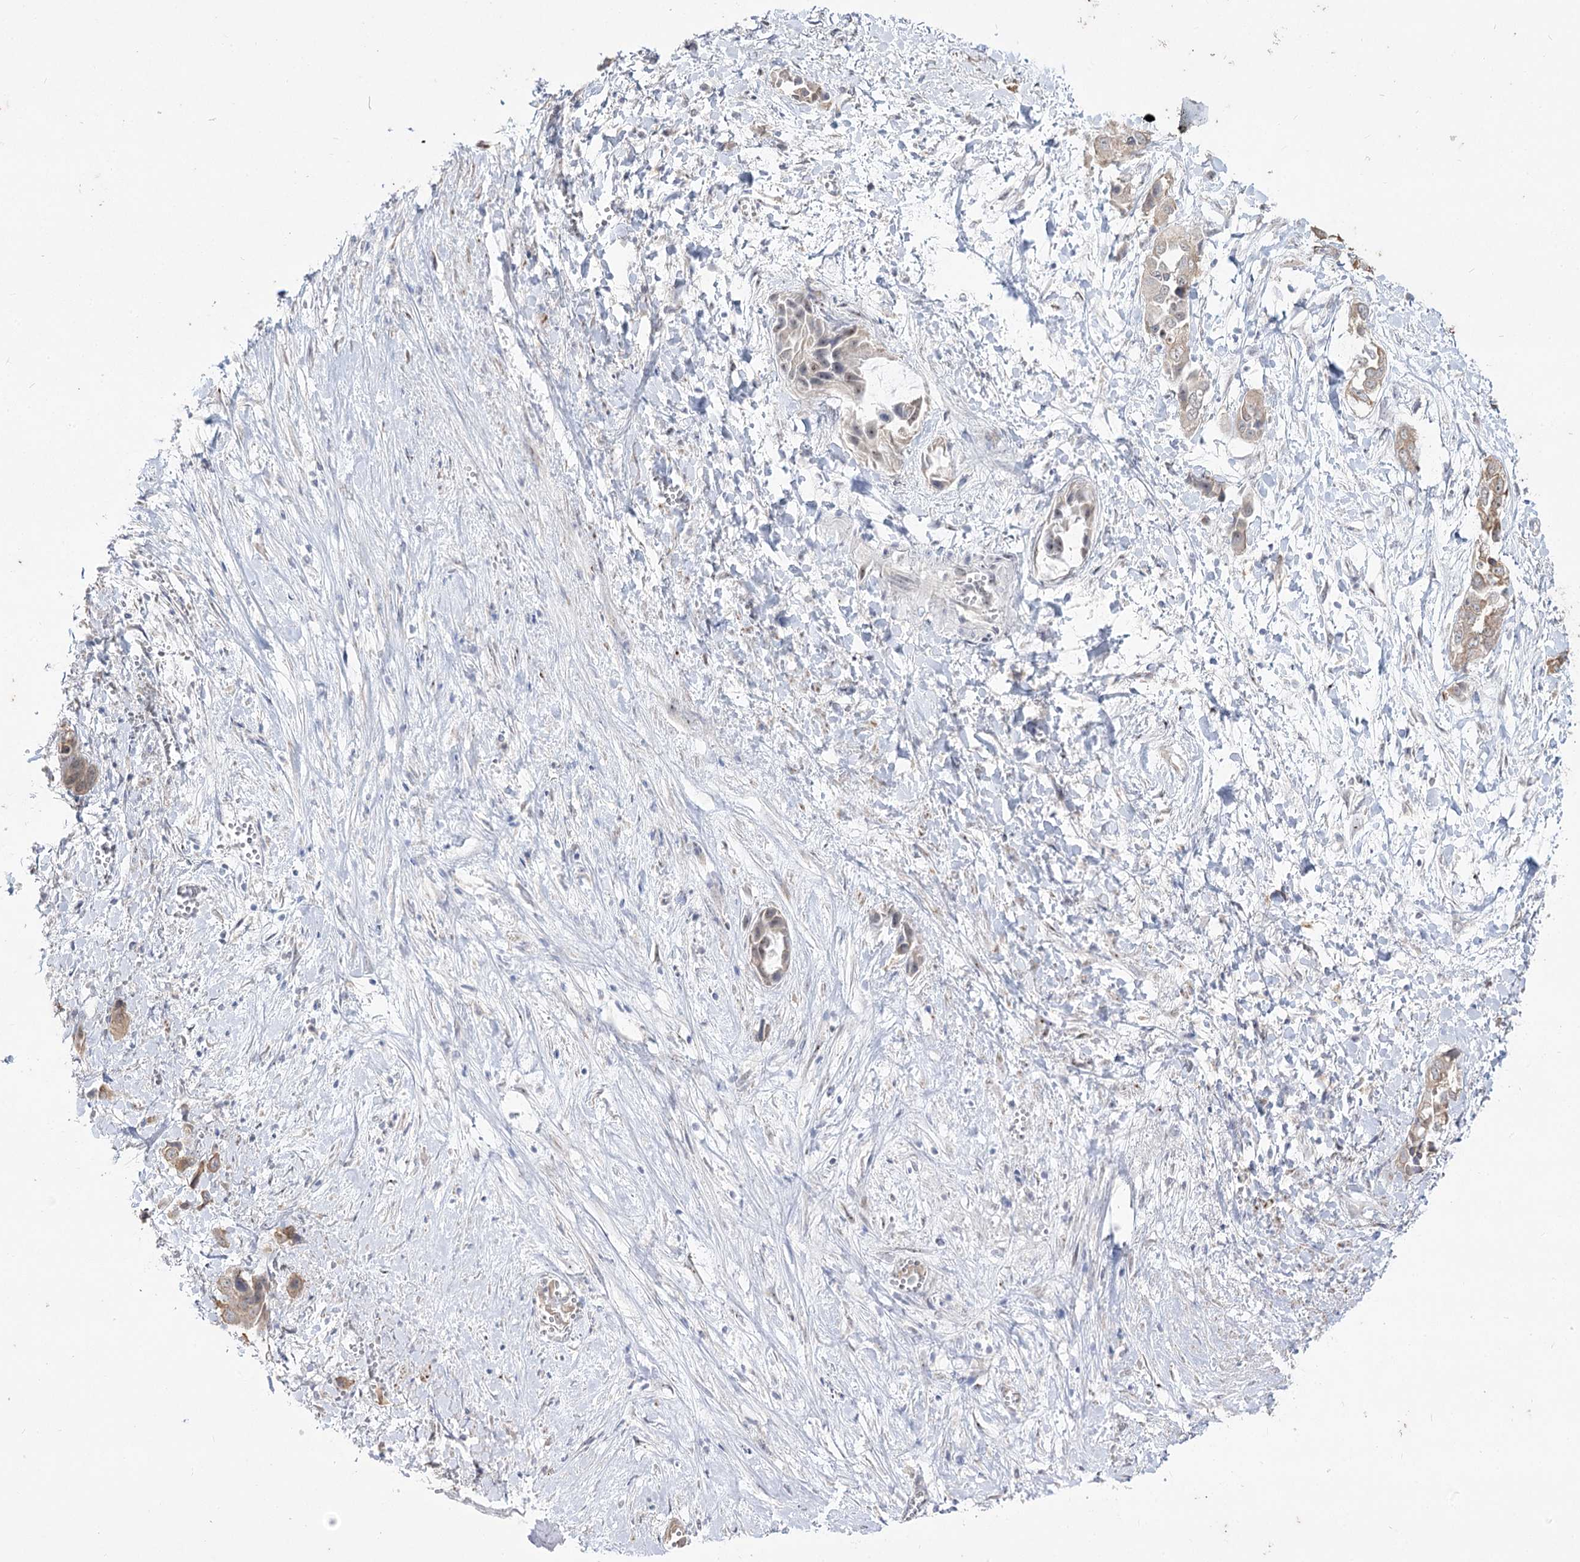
{"staining": {"intensity": "moderate", "quantity": "25%-75%", "location": "cytoplasmic/membranous"}, "tissue": "liver cancer", "cell_type": "Tumor cells", "image_type": "cancer", "snomed": [{"axis": "morphology", "description": "Cholangiocarcinoma"}, {"axis": "topography", "description": "Liver"}], "caption": "Protein analysis of liver cancer tissue exhibits moderate cytoplasmic/membranous expression in about 25%-75% of tumor cells. (Stains: DAB (3,3'-diaminobenzidine) in brown, nuclei in blue, Microscopy: brightfield microscopy at high magnification).", "gene": "DDX50", "patient": {"sex": "female", "age": 52}}